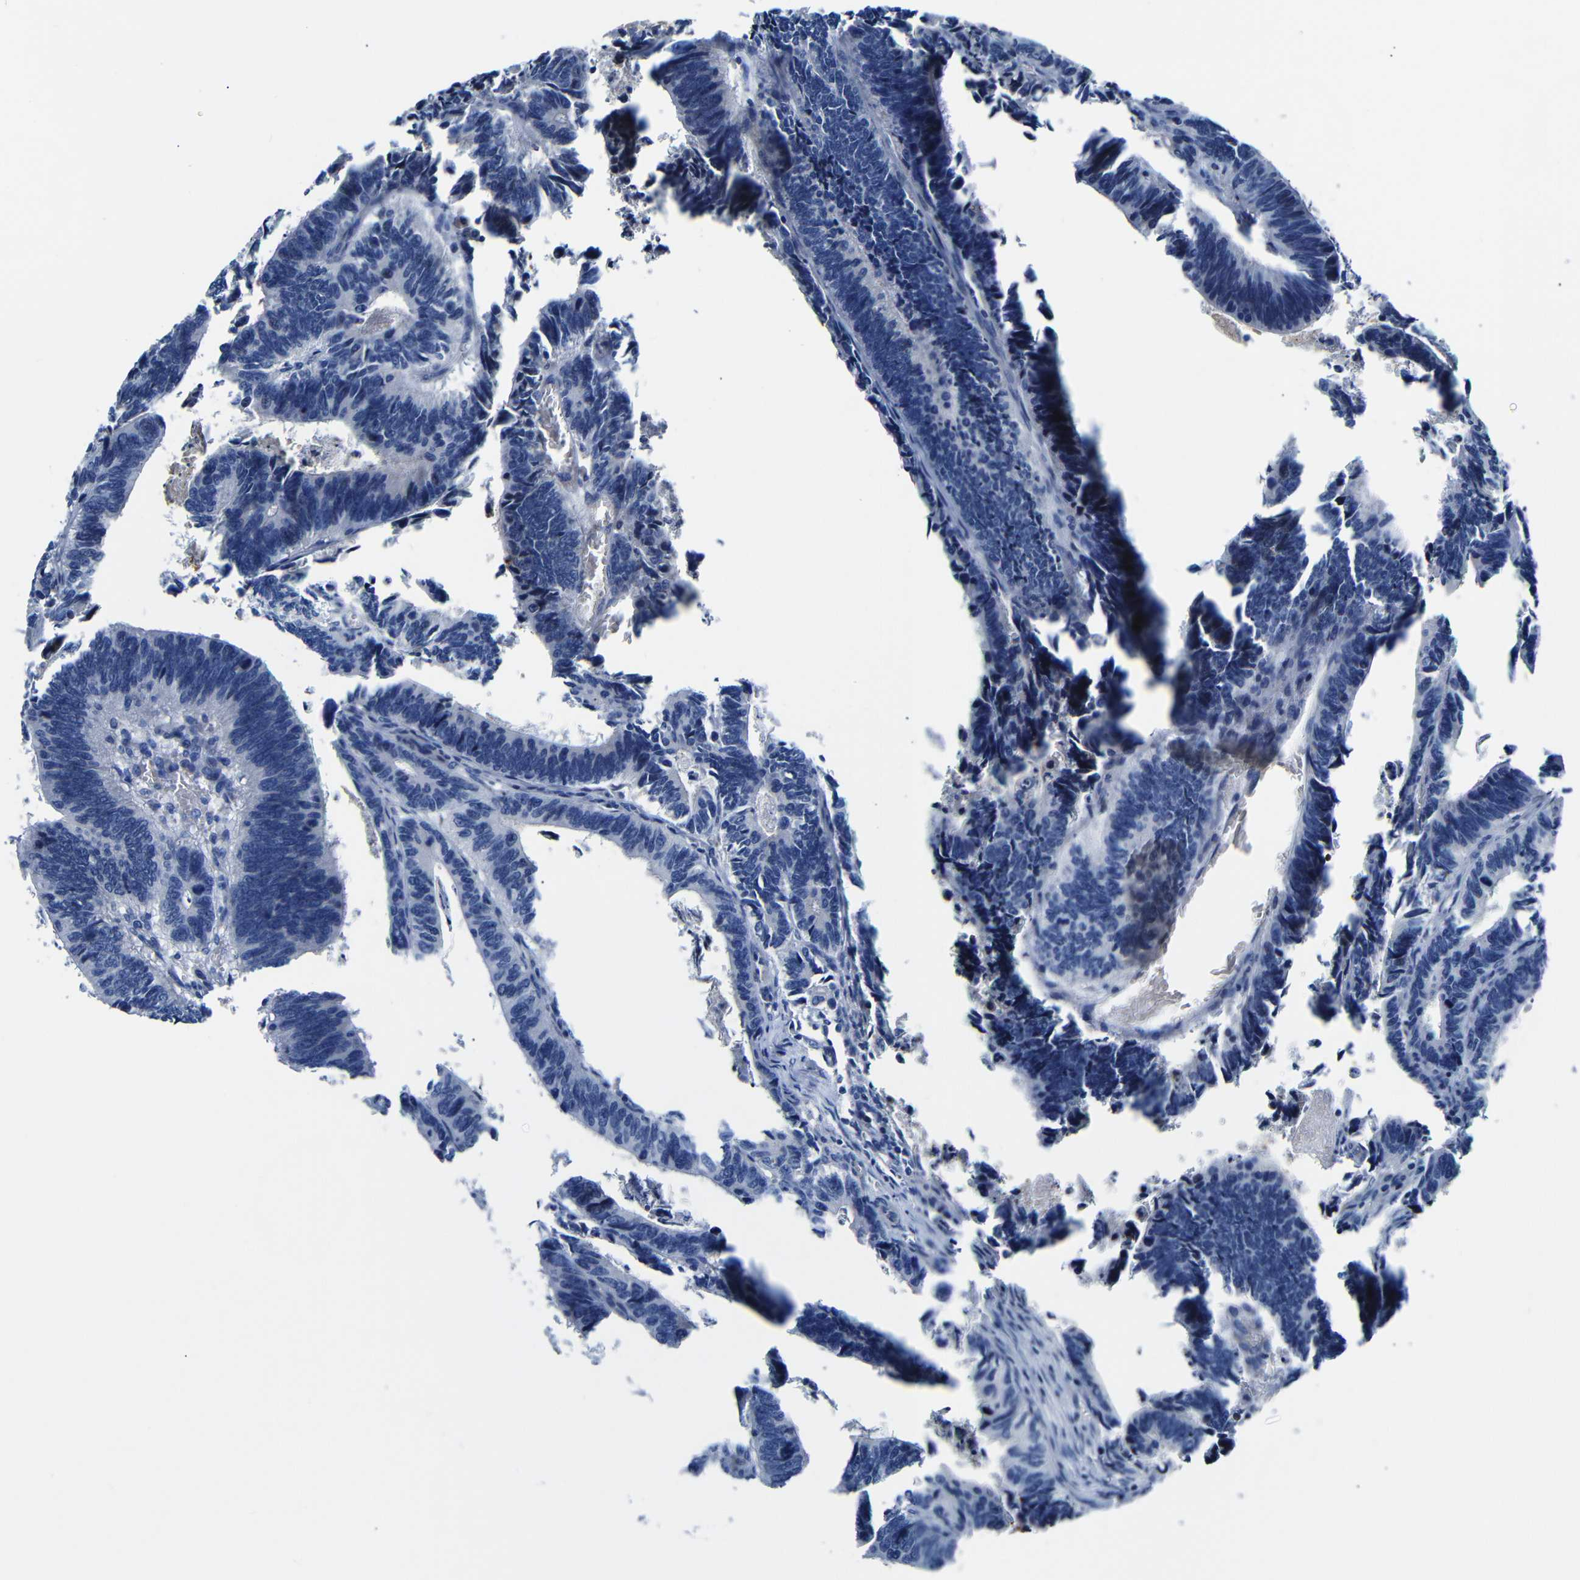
{"staining": {"intensity": "negative", "quantity": "none", "location": "none"}, "tissue": "colorectal cancer", "cell_type": "Tumor cells", "image_type": "cancer", "snomed": [{"axis": "morphology", "description": "Adenocarcinoma, NOS"}, {"axis": "topography", "description": "Colon"}], "caption": "Protein analysis of colorectal cancer demonstrates no significant expression in tumor cells. (Brightfield microscopy of DAB IHC at high magnification).", "gene": "AFDN", "patient": {"sex": "male", "age": 72}}